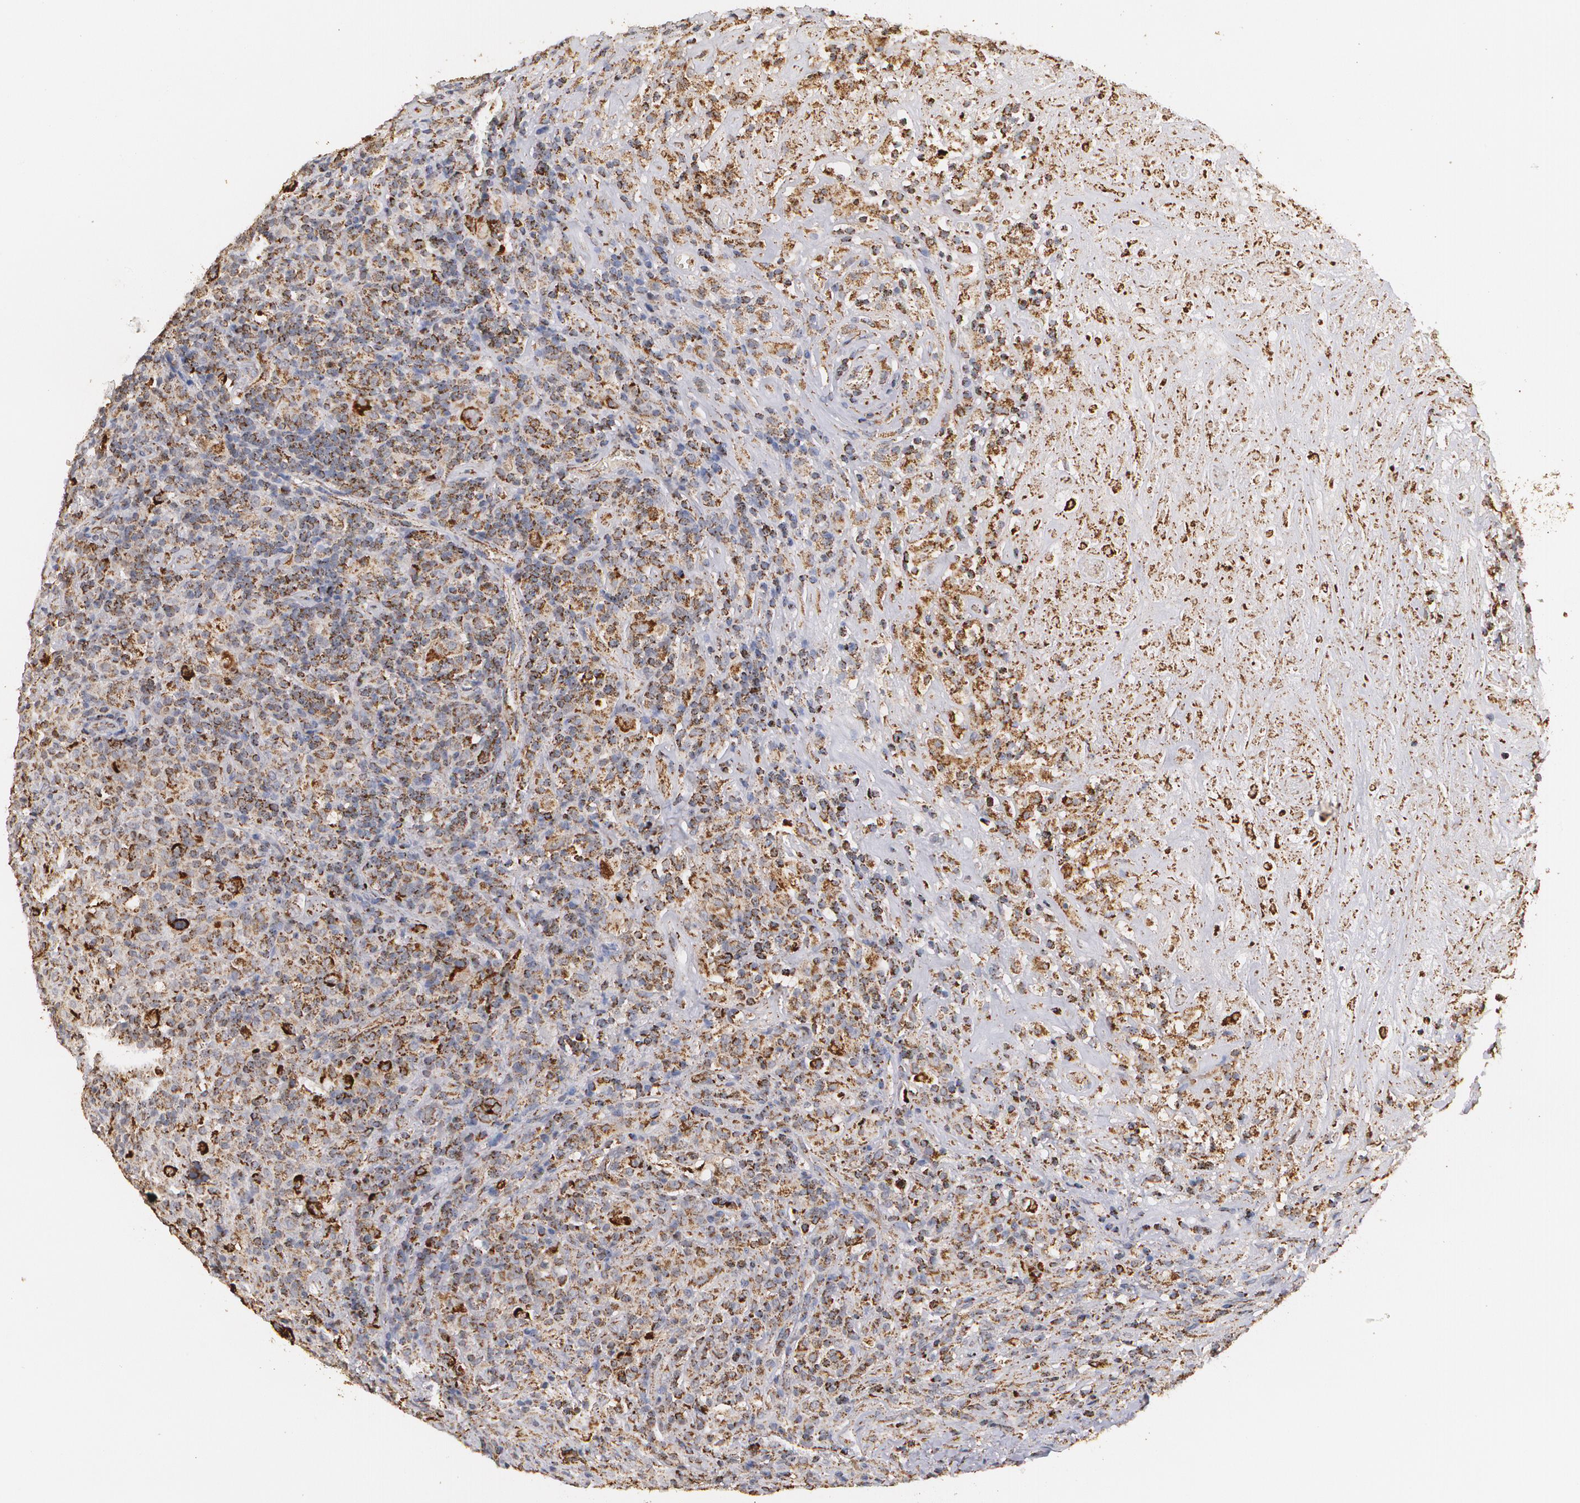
{"staining": {"intensity": "strong", "quantity": ">75%", "location": "cytoplasmic/membranous"}, "tissue": "lymphoma", "cell_type": "Tumor cells", "image_type": "cancer", "snomed": [{"axis": "morphology", "description": "Hodgkin's disease, NOS"}, {"axis": "topography", "description": "Lymph node"}], "caption": "Strong cytoplasmic/membranous protein positivity is appreciated in about >75% of tumor cells in Hodgkin's disease. The staining was performed using DAB (3,3'-diaminobenzidine), with brown indicating positive protein expression. Nuclei are stained blue with hematoxylin.", "gene": "HSPD1", "patient": {"sex": "male", "age": 46}}